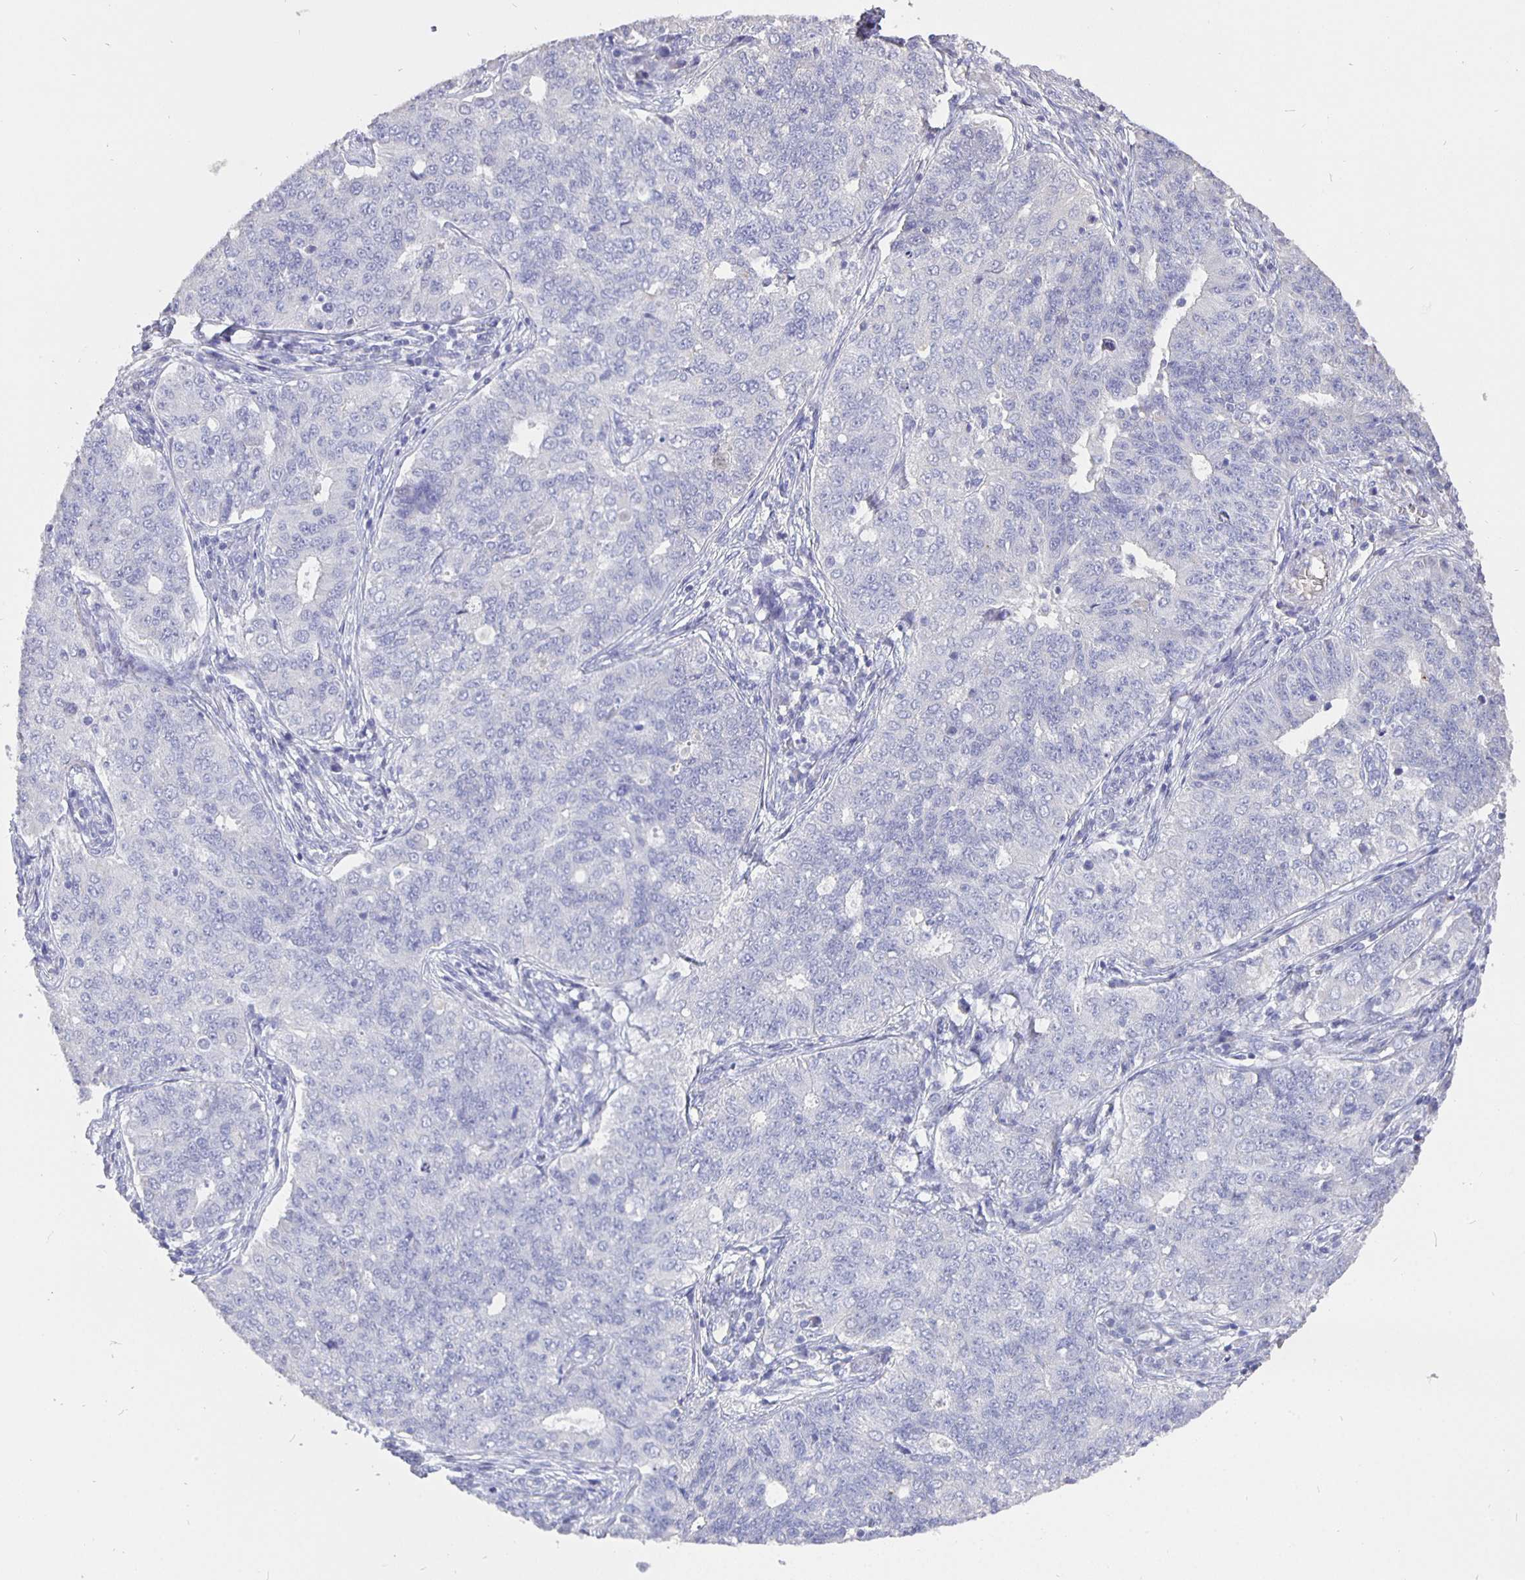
{"staining": {"intensity": "negative", "quantity": "none", "location": "none"}, "tissue": "endometrial cancer", "cell_type": "Tumor cells", "image_type": "cancer", "snomed": [{"axis": "morphology", "description": "Adenocarcinoma, NOS"}, {"axis": "topography", "description": "Endometrium"}], "caption": "This is a histopathology image of immunohistochemistry staining of endometrial adenocarcinoma, which shows no positivity in tumor cells.", "gene": "CFAP74", "patient": {"sex": "female", "age": 43}}